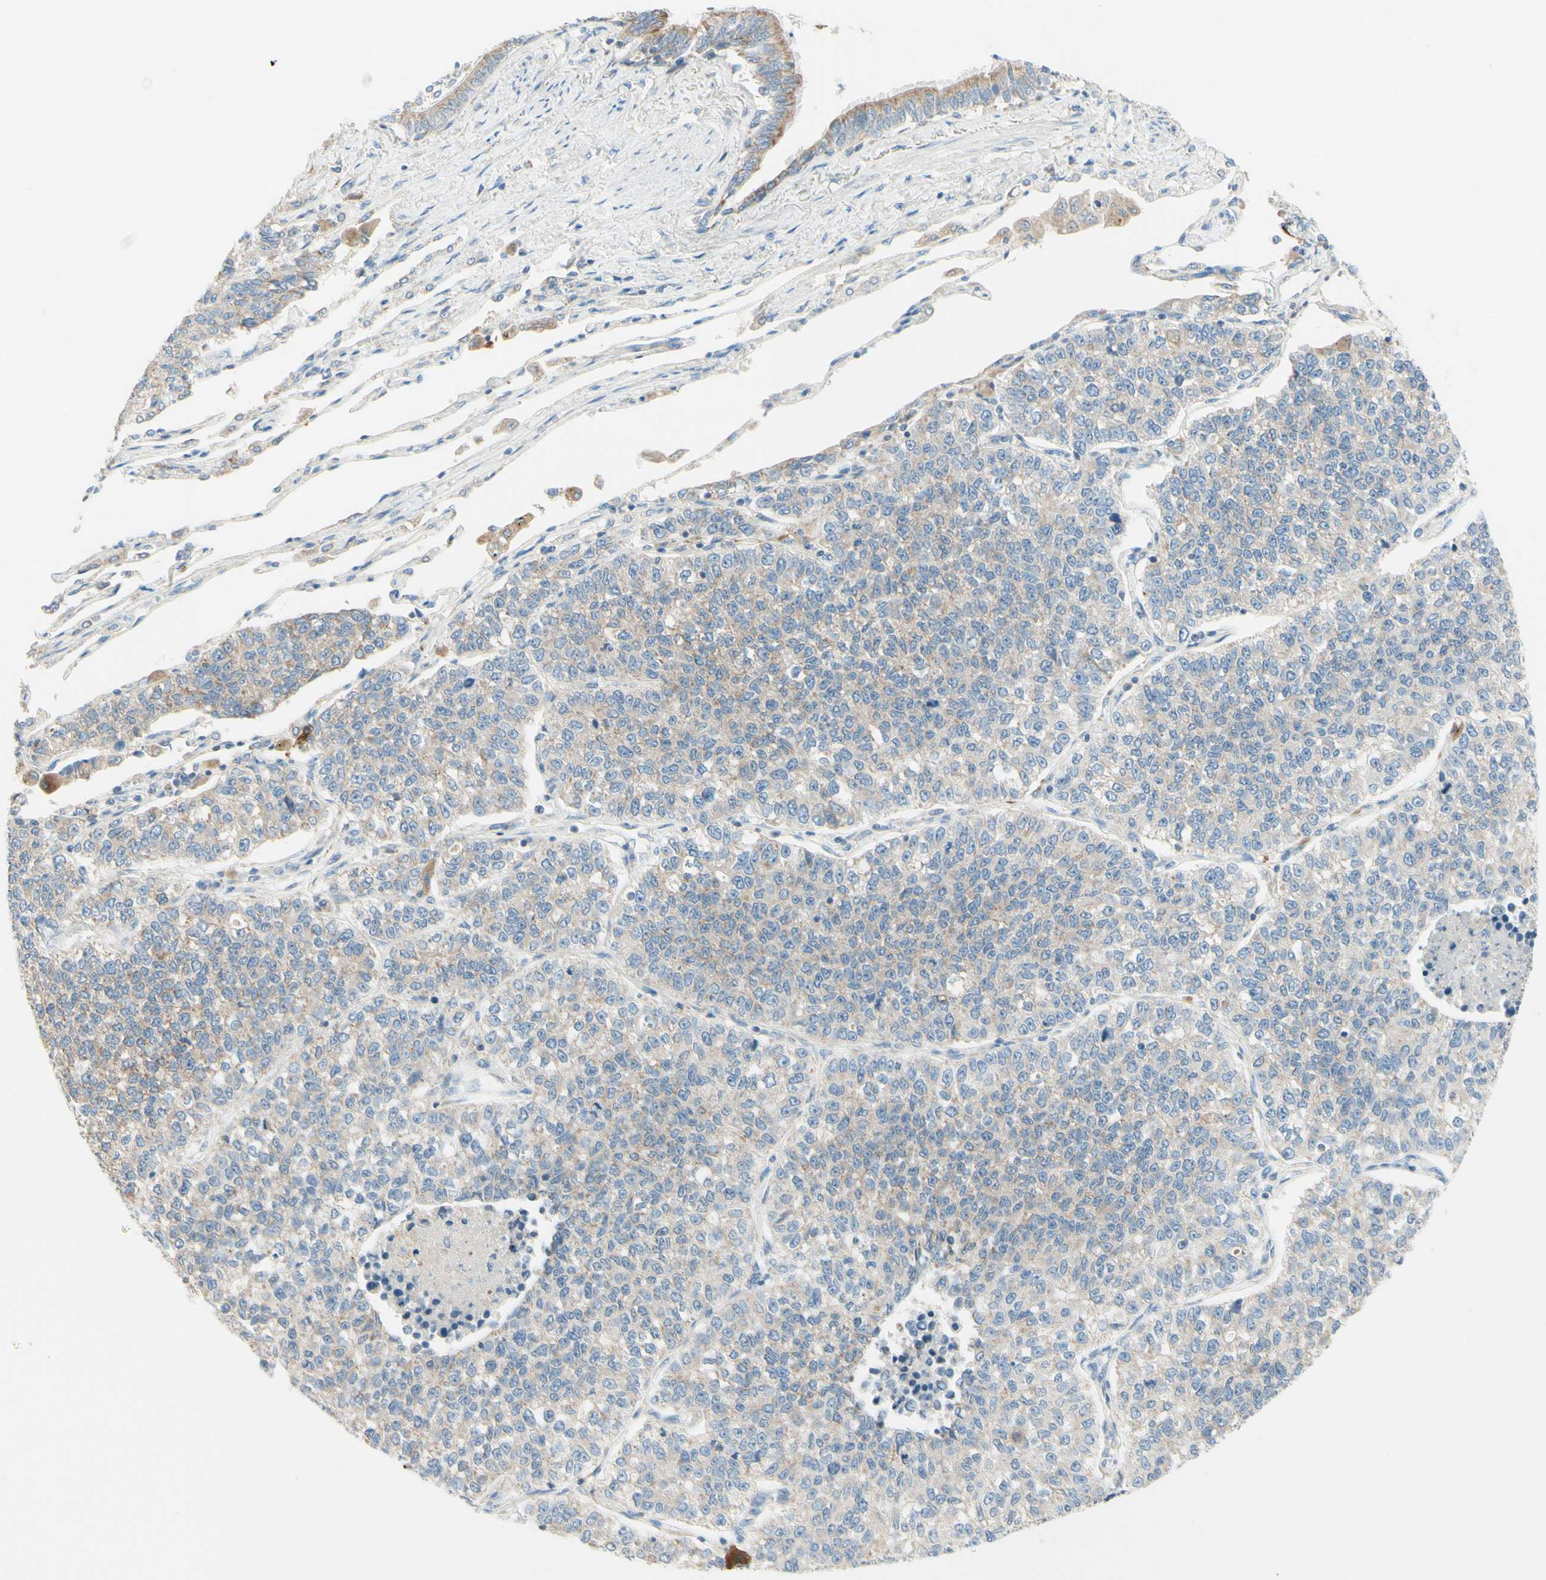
{"staining": {"intensity": "weak", "quantity": "25%-75%", "location": "cytoplasmic/membranous"}, "tissue": "lung cancer", "cell_type": "Tumor cells", "image_type": "cancer", "snomed": [{"axis": "morphology", "description": "Adenocarcinoma, NOS"}, {"axis": "topography", "description": "Lung"}], "caption": "High-magnification brightfield microscopy of lung adenocarcinoma stained with DAB (3,3'-diaminobenzidine) (brown) and counterstained with hematoxylin (blue). tumor cells exhibit weak cytoplasmic/membranous expression is appreciated in approximately25%-75% of cells. The staining was performed using DAB (3,3'-diaminobenzidine) to visualize the protein expression in brown, while the nuclei were stained in blue with hematoxylin (Magnification: 20x).", "gene": "ARMC10", "patient": {"sex": "male", "age": 49}}